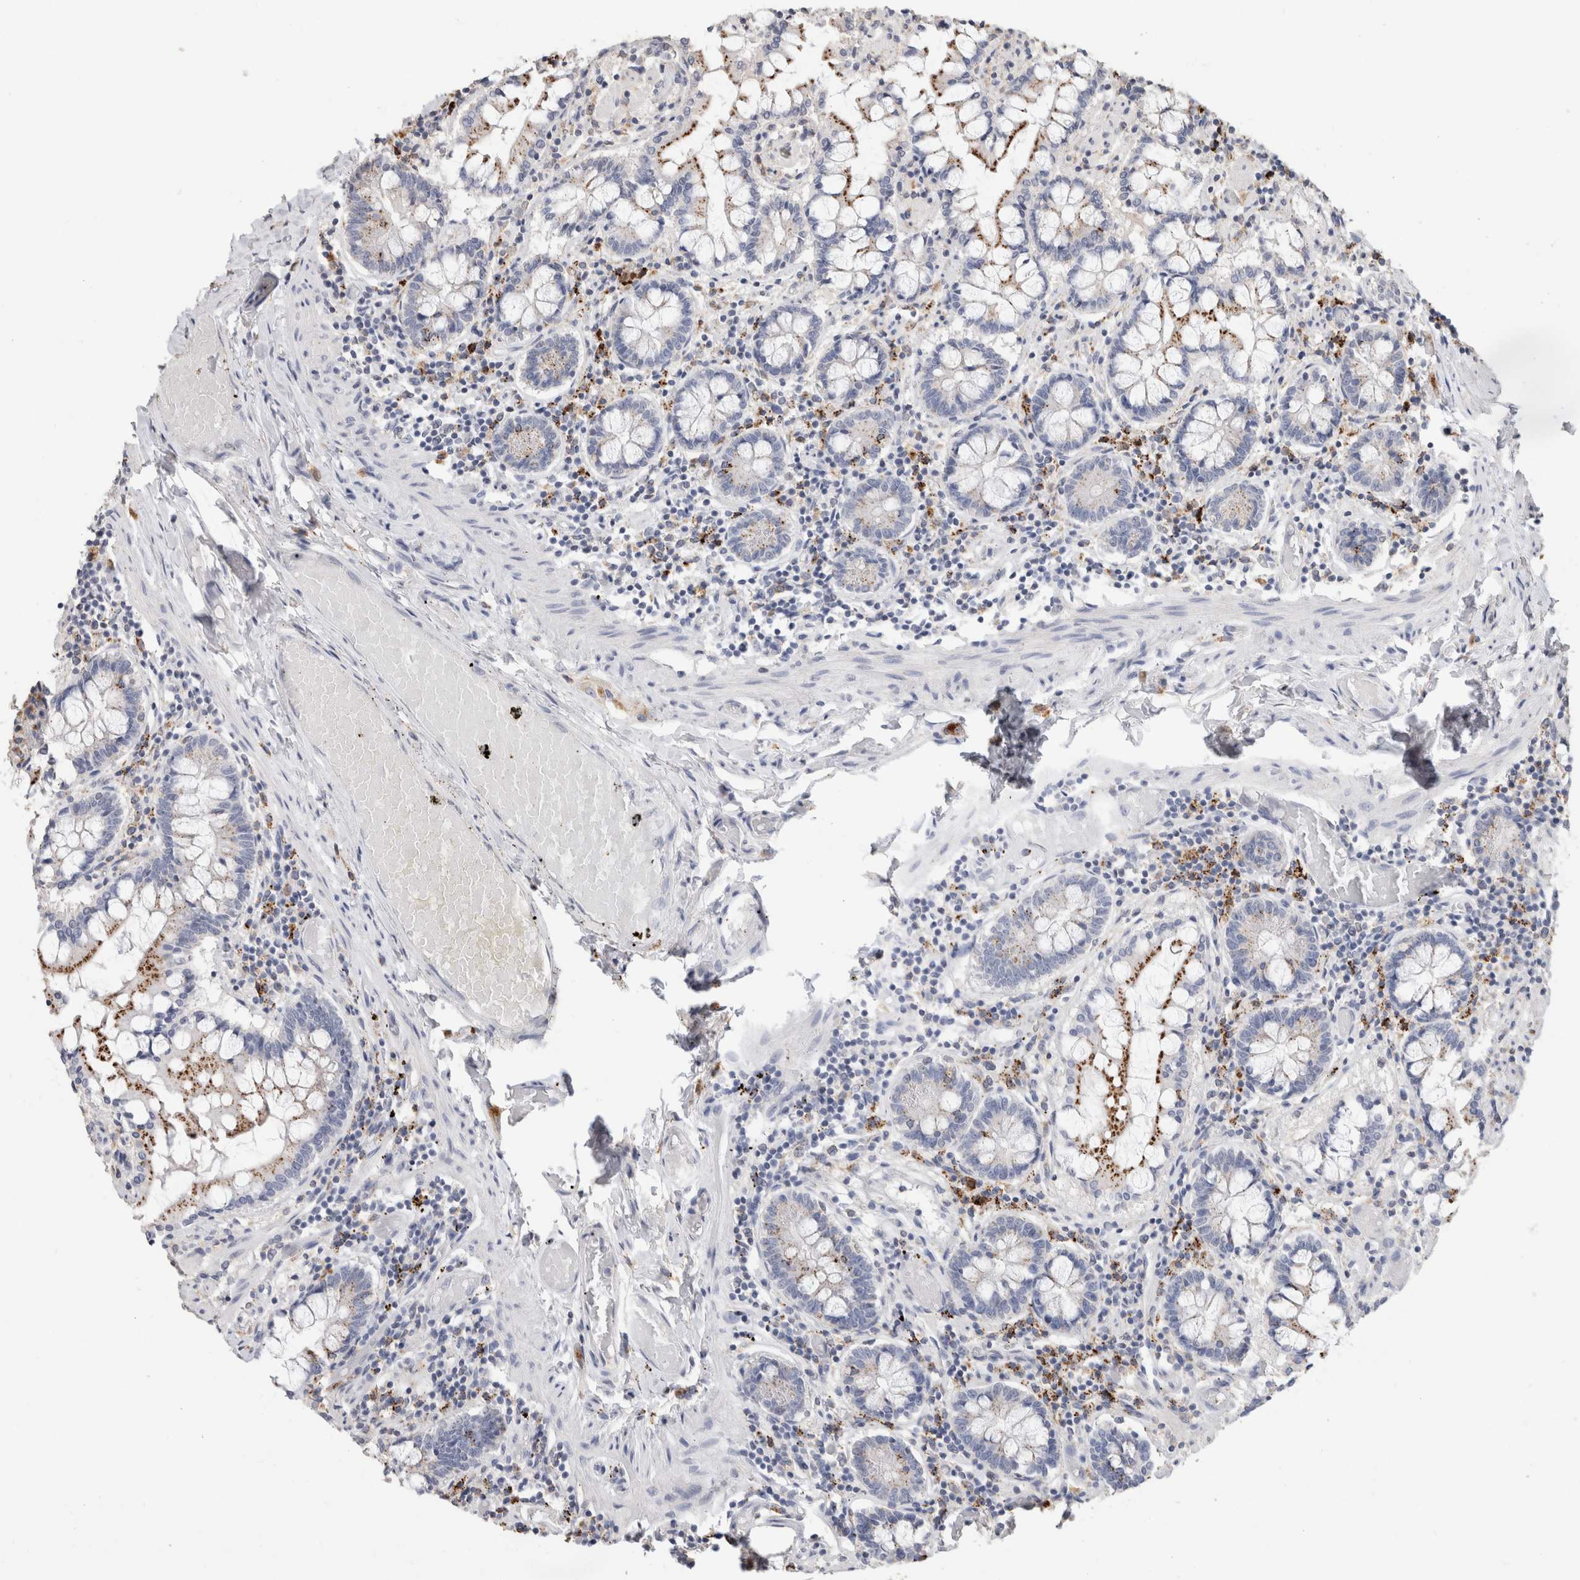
{"staining": {"intensity": "moderate", "quantity": "25%-75%", "location": "cytoplasmic/membranous"}, "tissue": "small intestine", "cell_type": "Glandular cells", "image_type": "normal", "snomed": [{"axis": "morphology", "description": "Normal tissue, NOS"}, {"axis": "topography", "description": "Small intestine"}], "caption": "Brown immunohistochemical staining in unremarkable human small intestine reveals moderate cytoplasmic/membranous positivity in about 25%-75% of glandular cells.", "gene": "ARSA", "patient": {"sex": "male", "age": 41}}